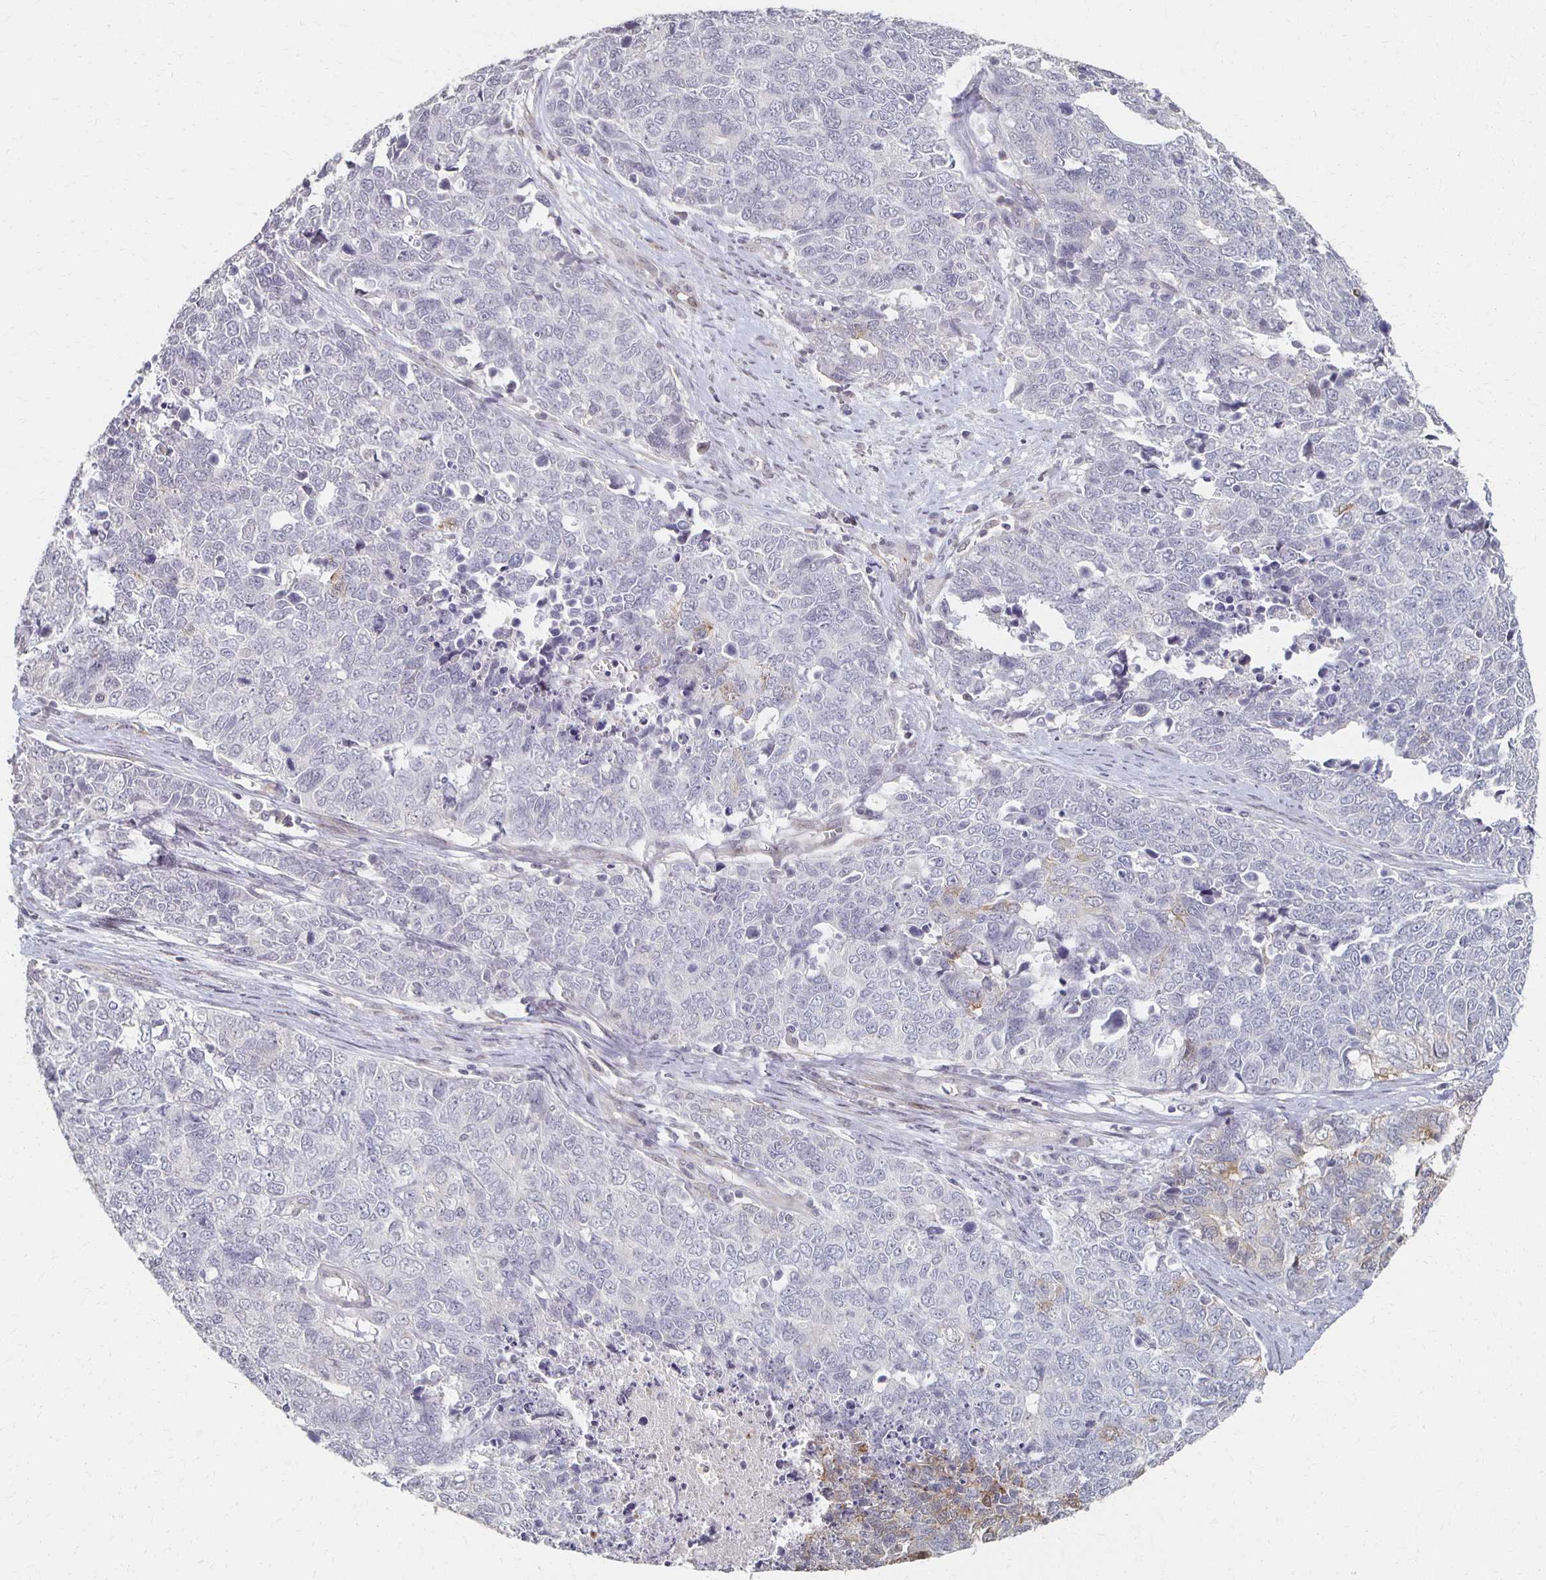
{"staining": {"intensity": "moderate", "quantity": "<25%", "location": "cytoplasmic/membranous"}, "tissue": "cervical cancer", "cell_type": "Tumor cells", "image_type": "cancer", "snomed": [{"axis": "morphology", "description": "Adenocarcinoma, NOS"}, {"axis": "topography", "description": "Cervix"}], "caption": "This histopathology image displays immunohistochemistry staining of adenocarcinoma (cervical), with low moderate cytoplasmic/membranous staining in about <25% of tumor cells.", "gene": "DAB1", "patient": {"sex": "female", "age": 63}}